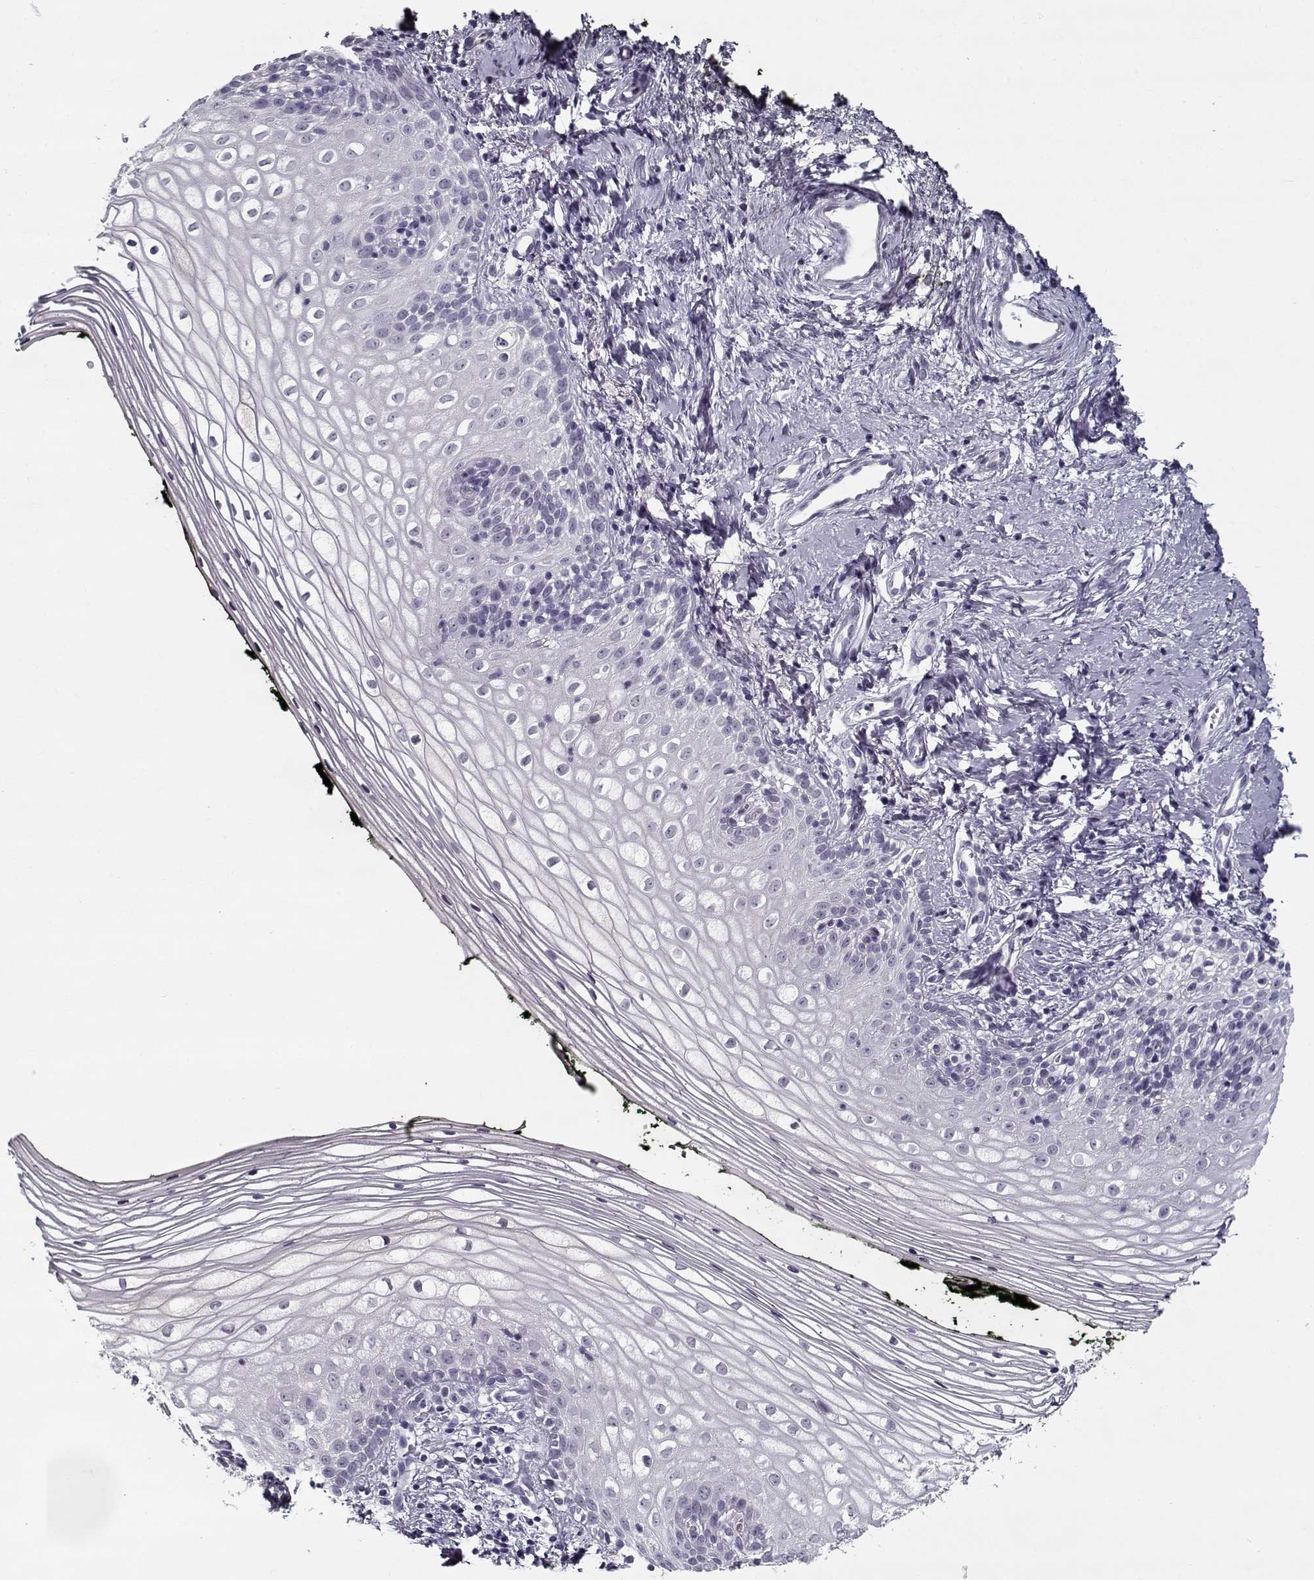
{"staining": {"intensity": "negative", "quantity": "none", "location": "none"}, "tissue": "vagina", "cell_type": "Squamous epithelial cells", "image_type": "normal", "snomed": [{"axis": "morphology", "description": "Normal tissue, NOS"}, {"axis": "topography", "description": "Vagina"}], "caption": "Squamous epithelial cells are negative for brown protein staining in benign vagina. (DAB IHC, high magnification).", "gene": "SPACA9", "patient": {"sex": "female", "age": 47}}